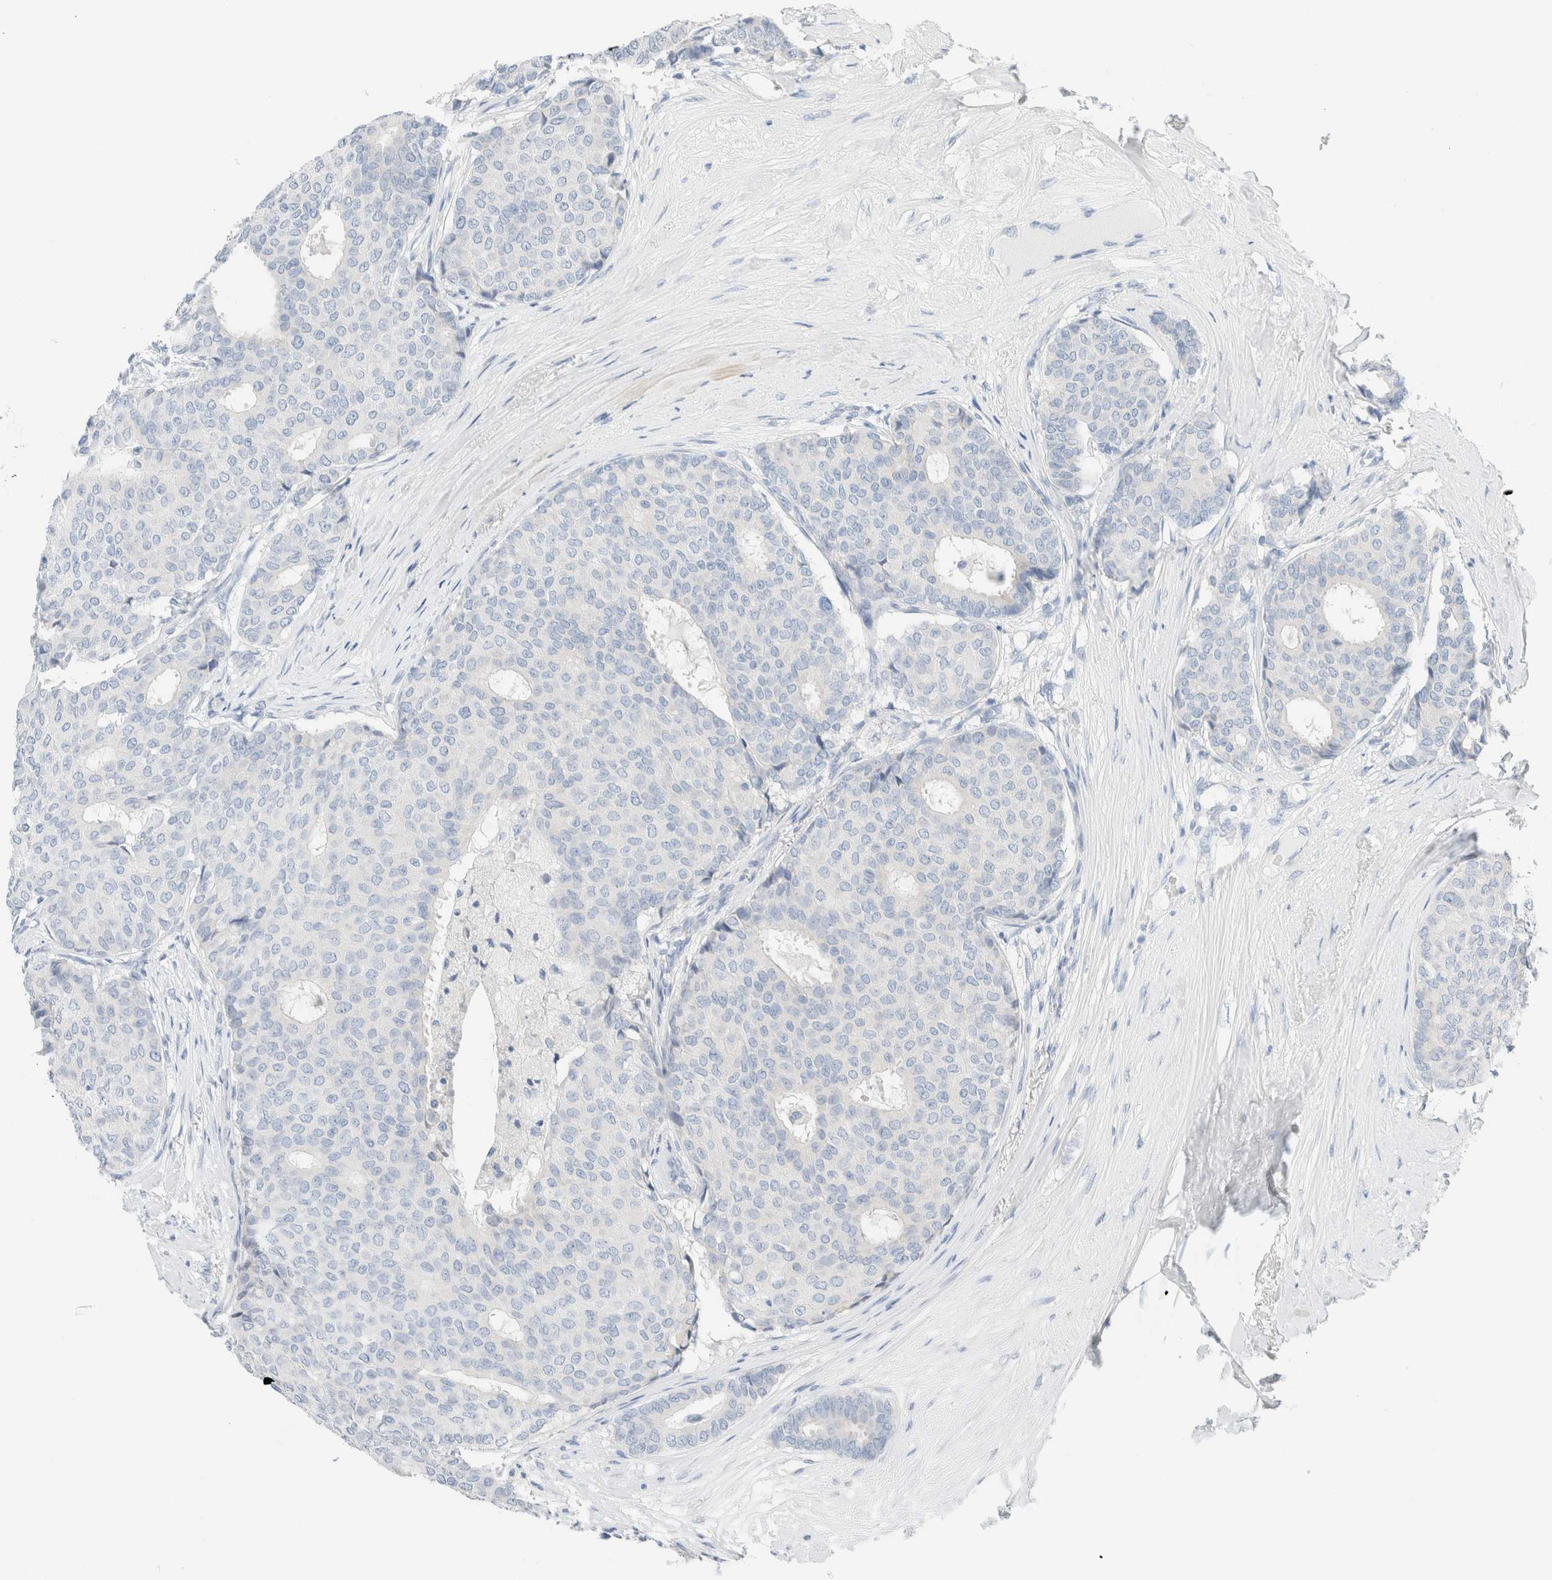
{"staining": {"intensity": "negative", "quantity": "none", "location": "none"}, "tissue": "breast cancer", "cell_type": "Tumor cells", "image_type": "cancer", "snomed": [{"axis": "morphology", "description": "Duct carcinoma"}, {"axis": "topography", "description": "Breast"}], "caption": "Immunohistochemistry (IHC) micrograph of neoplastic tissue: breast cancer stained with DAB displays no significant protein positivity in tumor cells.", "gene": "PCM1", "patient": {"sex": "female", "age": 75}}